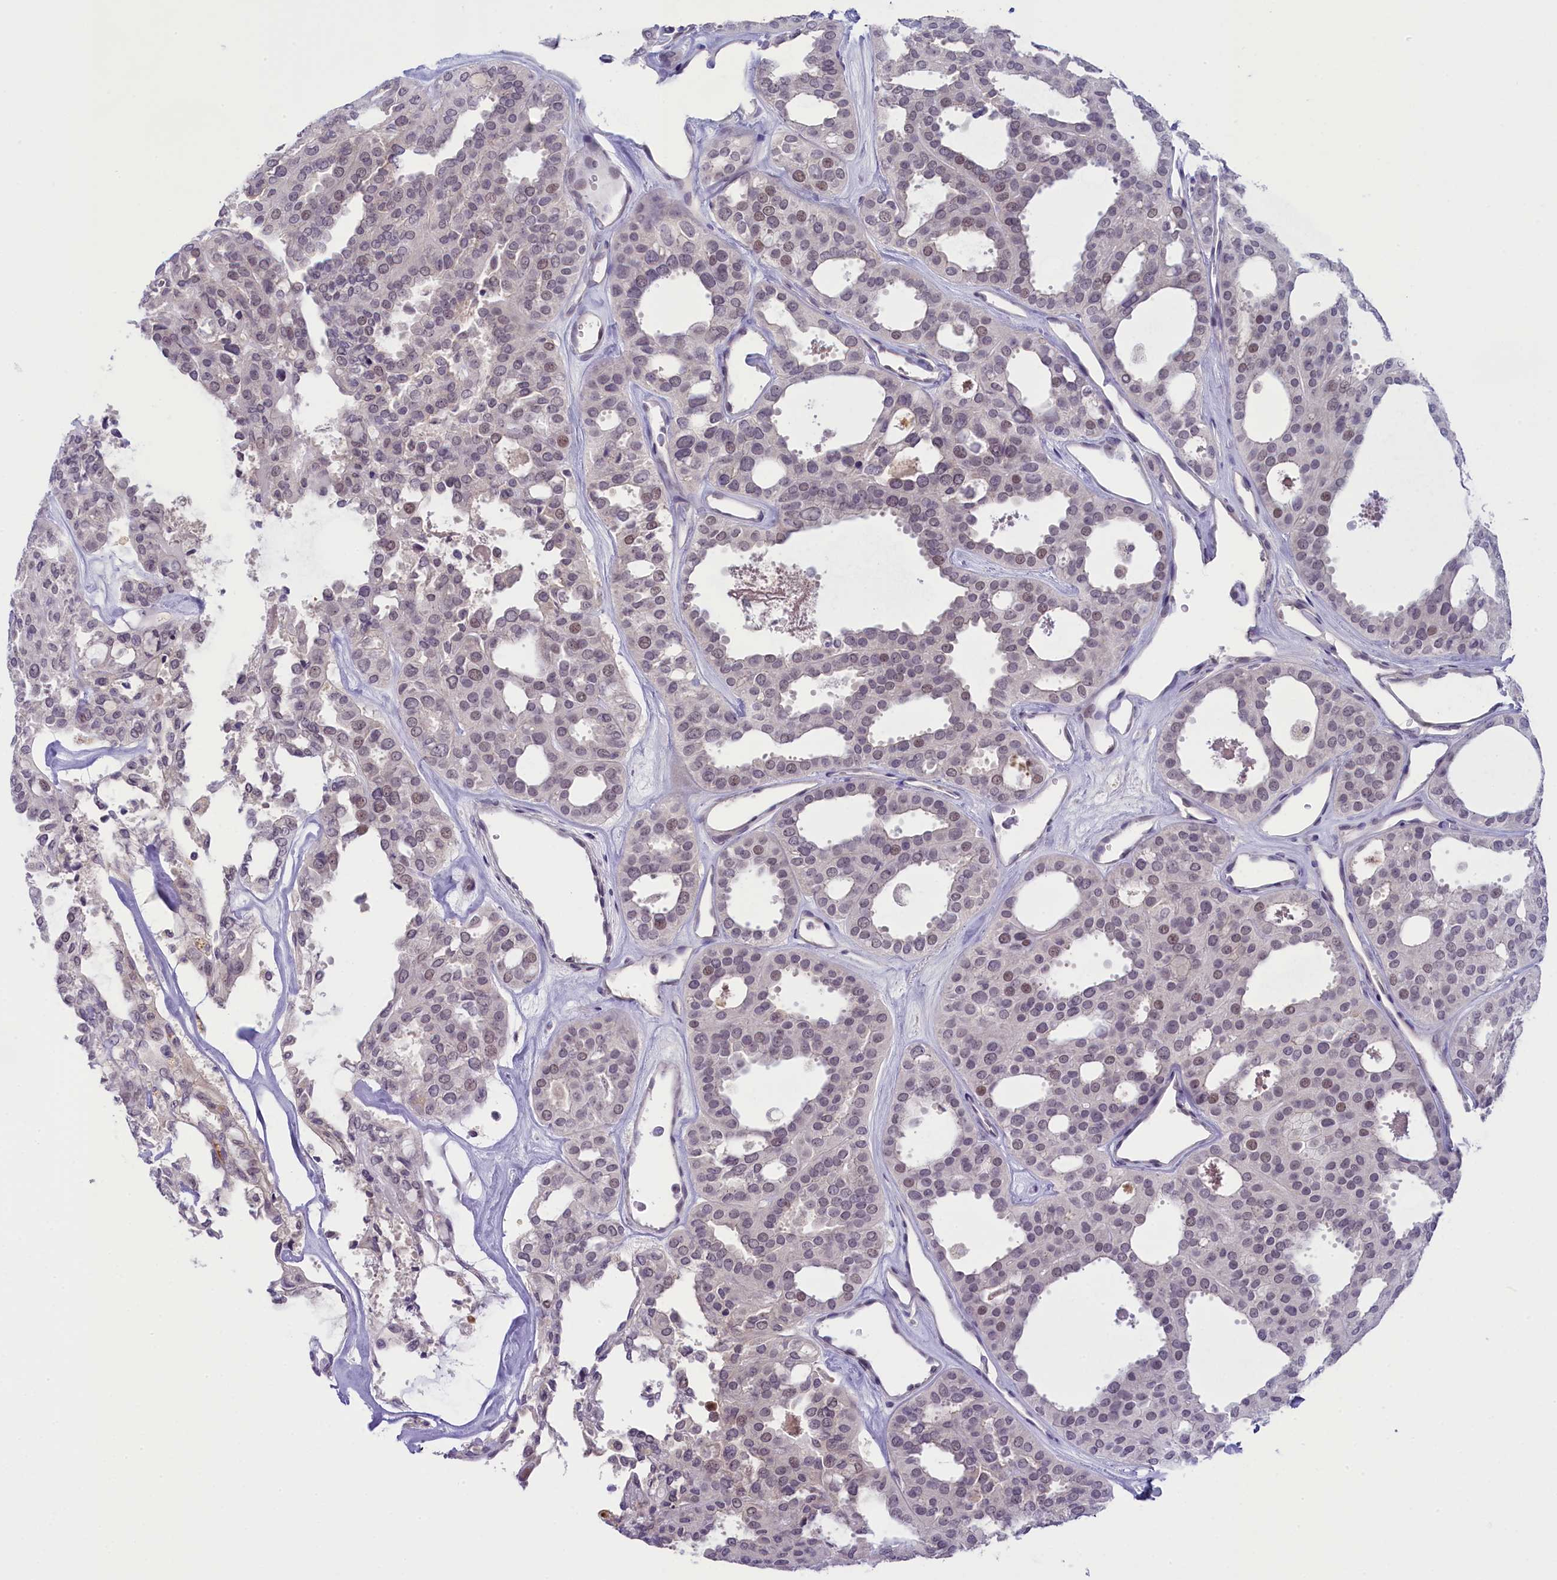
{"staining": {"intensity": "weak", "quantity": "25%-75%", "location": "nuclear"}, "tissue": "thyroid cancer", "cell_type": "Tumor cells", "image_type": "cancer", "snomed": [{"axis": "morphology", "description": "Follicular adenoma carcinoma, NOS"}, {"axis": "topography", "description": "Thyroid gland"}], "caption": "Immunohistochemistry photomicrograph of neoplastic tissue: thyroid cancer stained using immunohistochemistry (IHC) exhibits low levels of weak protein expression localized specifically in the nuclear of tumor cells, appearing as a nuclear brown color.", "gene": "CRAMP1", "patient": {"sex": "male", "age": 75}}